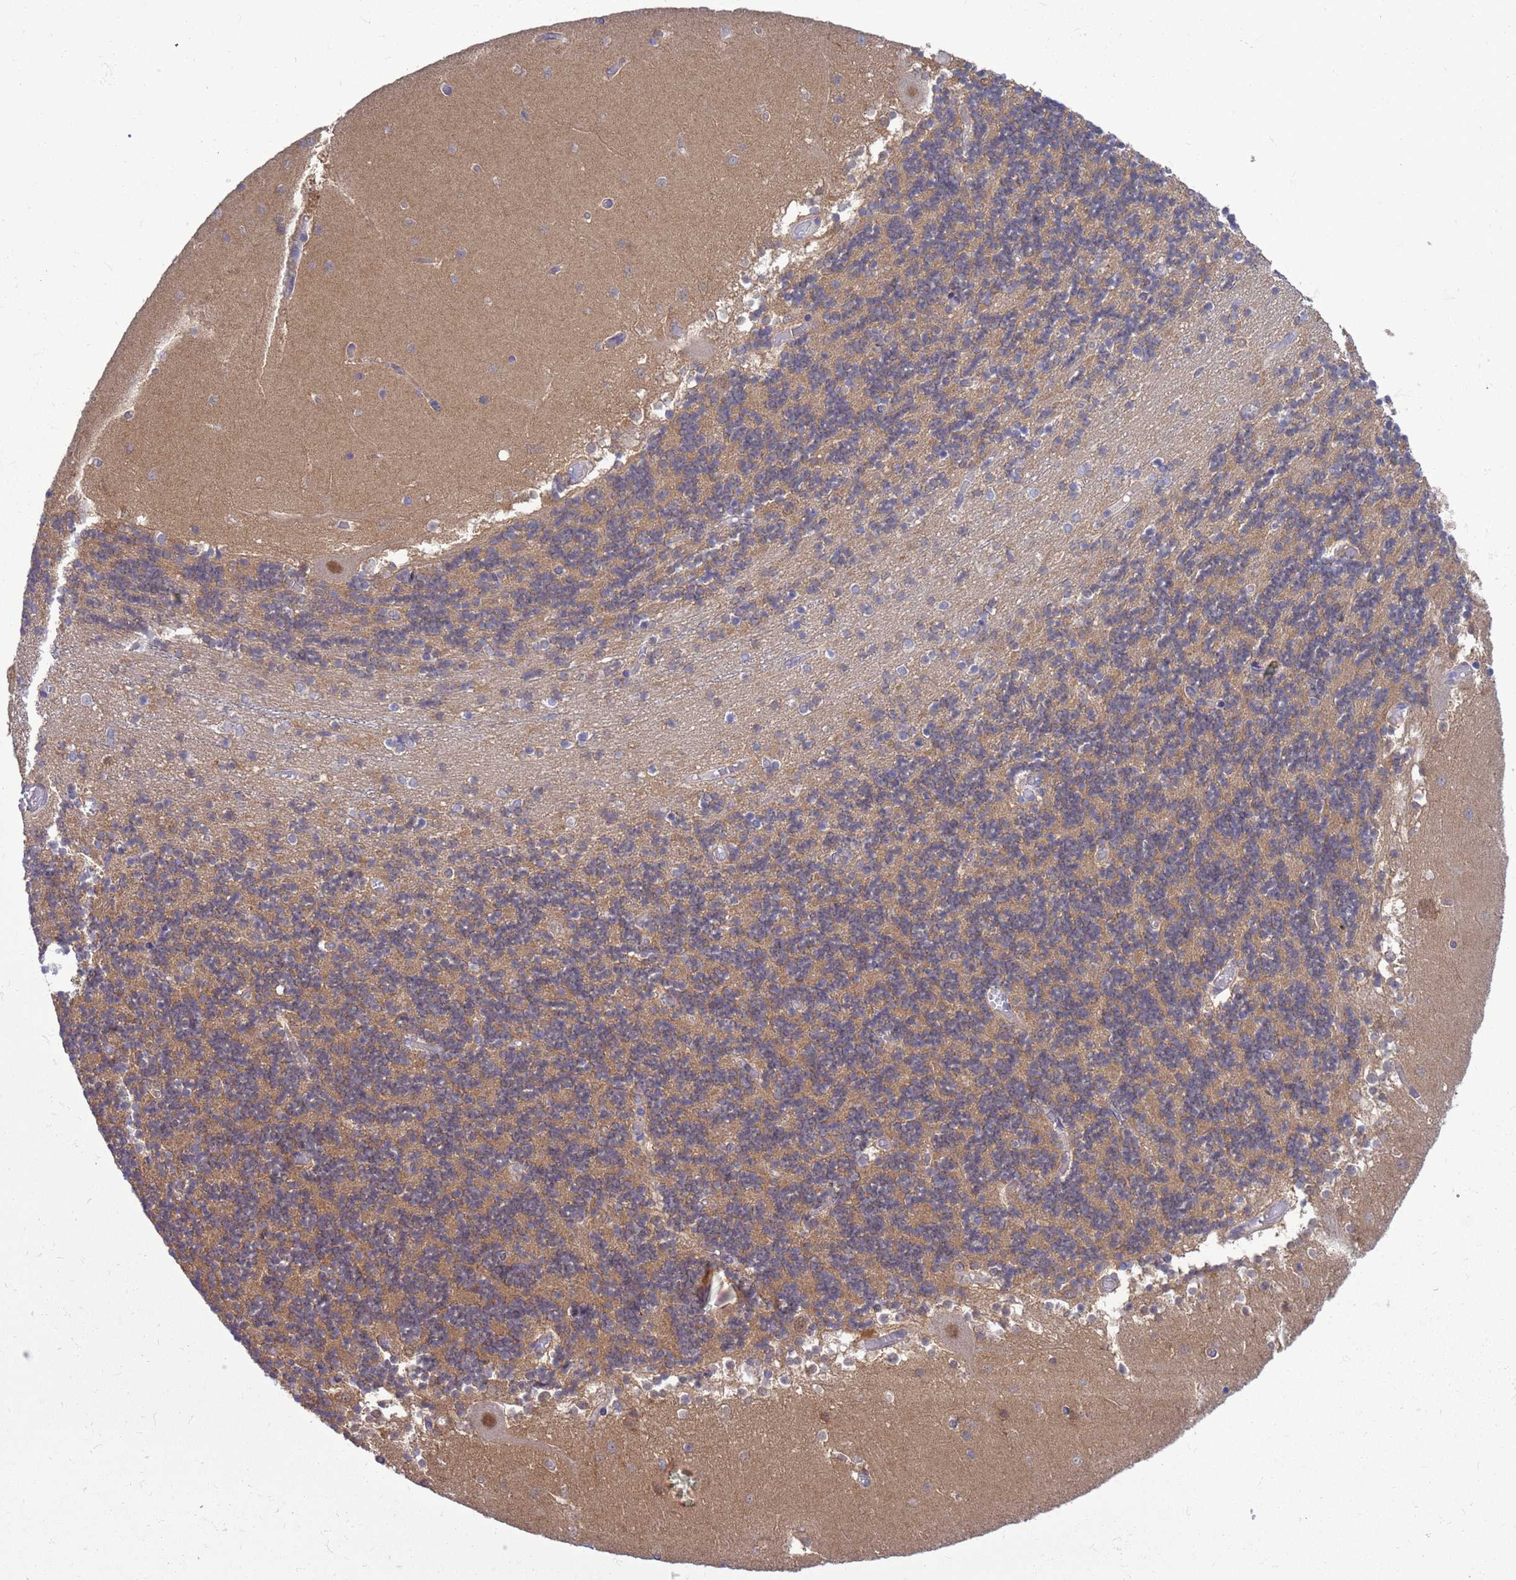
{"staining": {"intensity": "weak", "quantity": "25%-75%", "location": "cytoplasmic/membranous"}, "tissue": "cerebellum", "cell_type": "Cells in granular layer", "image_type": "normal", "snomed": [{"axis": "morphology", "description": "Normal tissue, NOS"}, {"axis": "topography", "description": "Cerebellum"}], "caption": "Cells in granular layer display weak cytoplasmic/membranous staining in approximately 25%-75% of cells in benign cerebellum.", "gene": "ZNF461", "patient": {"sex": "female", "age": 28}}